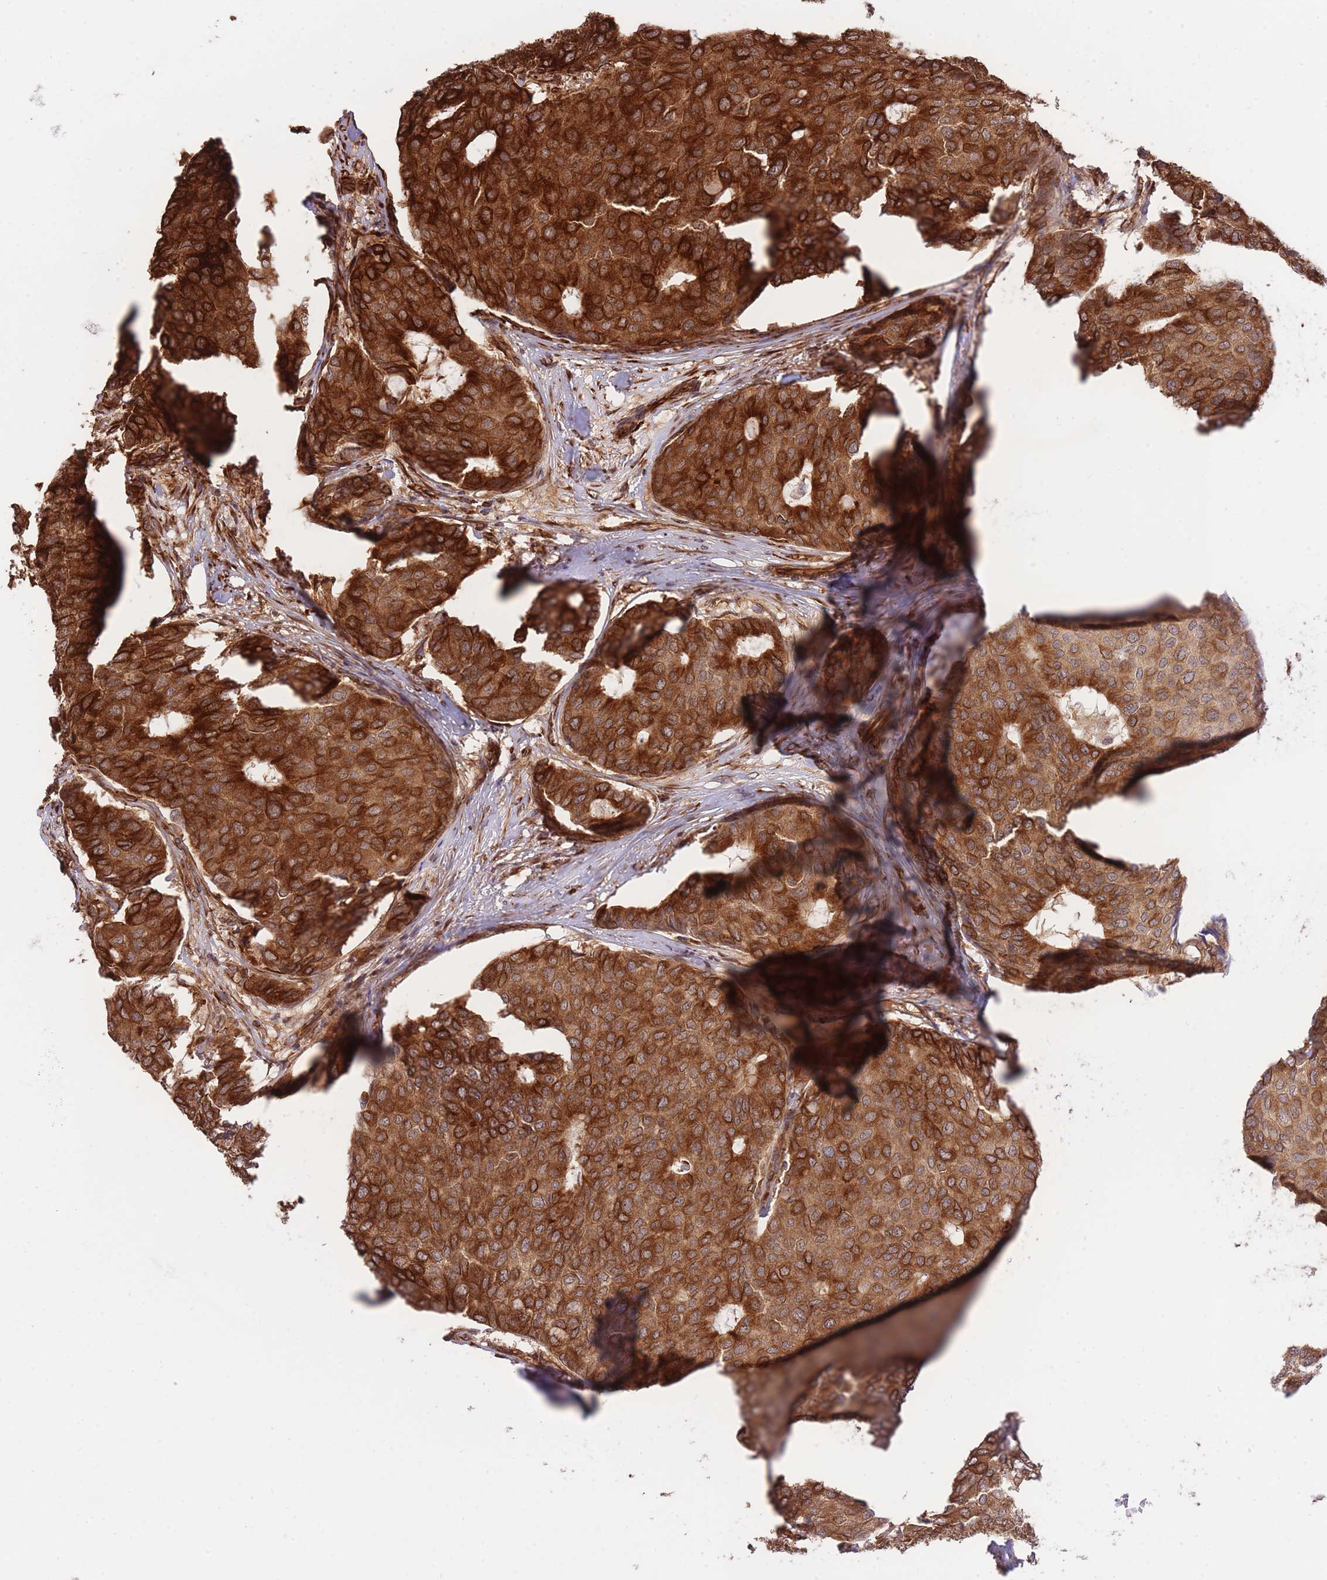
{"staining": {"intensity": "strong", "quantity": ">75%", "location": "cytoplasmic/membranous"}, "tissue": "breast cancer", "cell_type": "Tumor cells", "image_type": "cancer", "snomed": [{"axis": "morphology", "description": "Duct carcinoma"}, {"axis": "topography", "description": "Breast"}], "caption": "A photomicrograph of human breast cancer (infiltrating ductal carcinoma) stained for a protein reveals strong cytoplasmic/membranous brown staining in tumor cells.", "gene": "EXOSC8", "patient": {"sex": "female", "age": 75}}